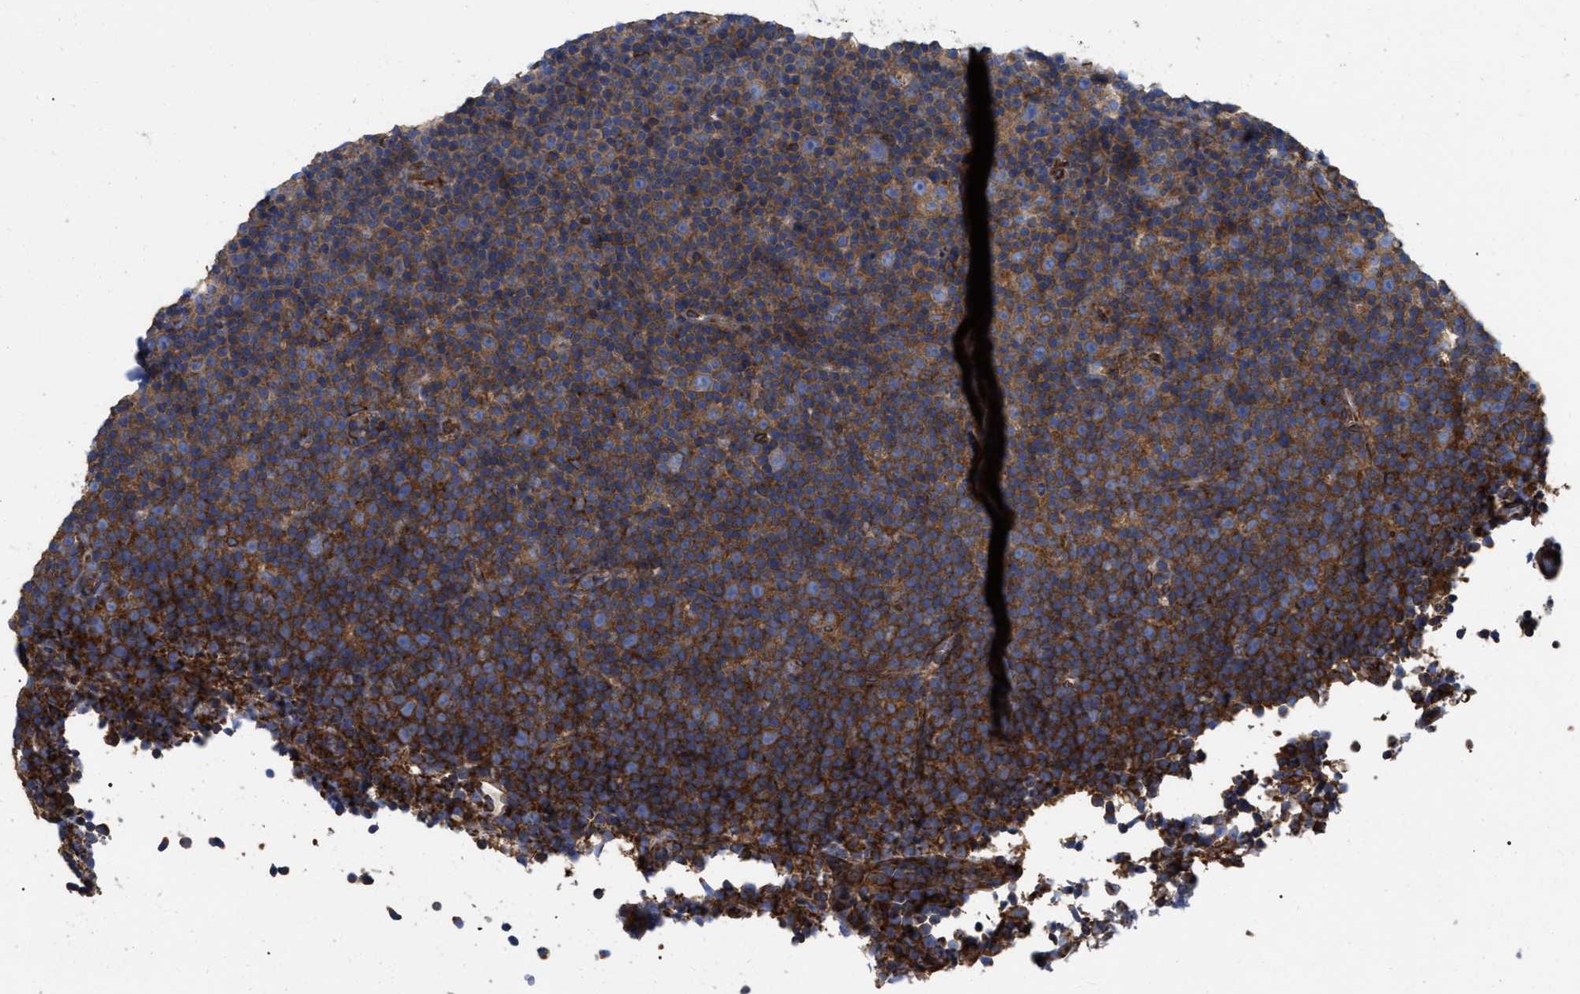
{"staining": {"intensity": "moderate", "quantity": ">75%", "location": "cytoplasmic/membranous"}, "tissue": "lymphoma", "cell_type": "Tumor cells", "image_type": "cancer", "snomed": [{"axis": "morphology", "description": "Malignant lymphoma, non-Hodgkin's type, Low grade"}, {"axis": "topography", "description": "Lymph node"}], "caption": "This image demonstrates malignant lymphoma, non-Hodgkin's type (low-grade) stained with IHC to label a protein in brown. The cytoplasmic/membranous of tumor cells show moderate positivity for the protein. Nuclei are counter-stained blue.", "gene": "FAM120A", "patient": {"sex": "female", "age": 67}}